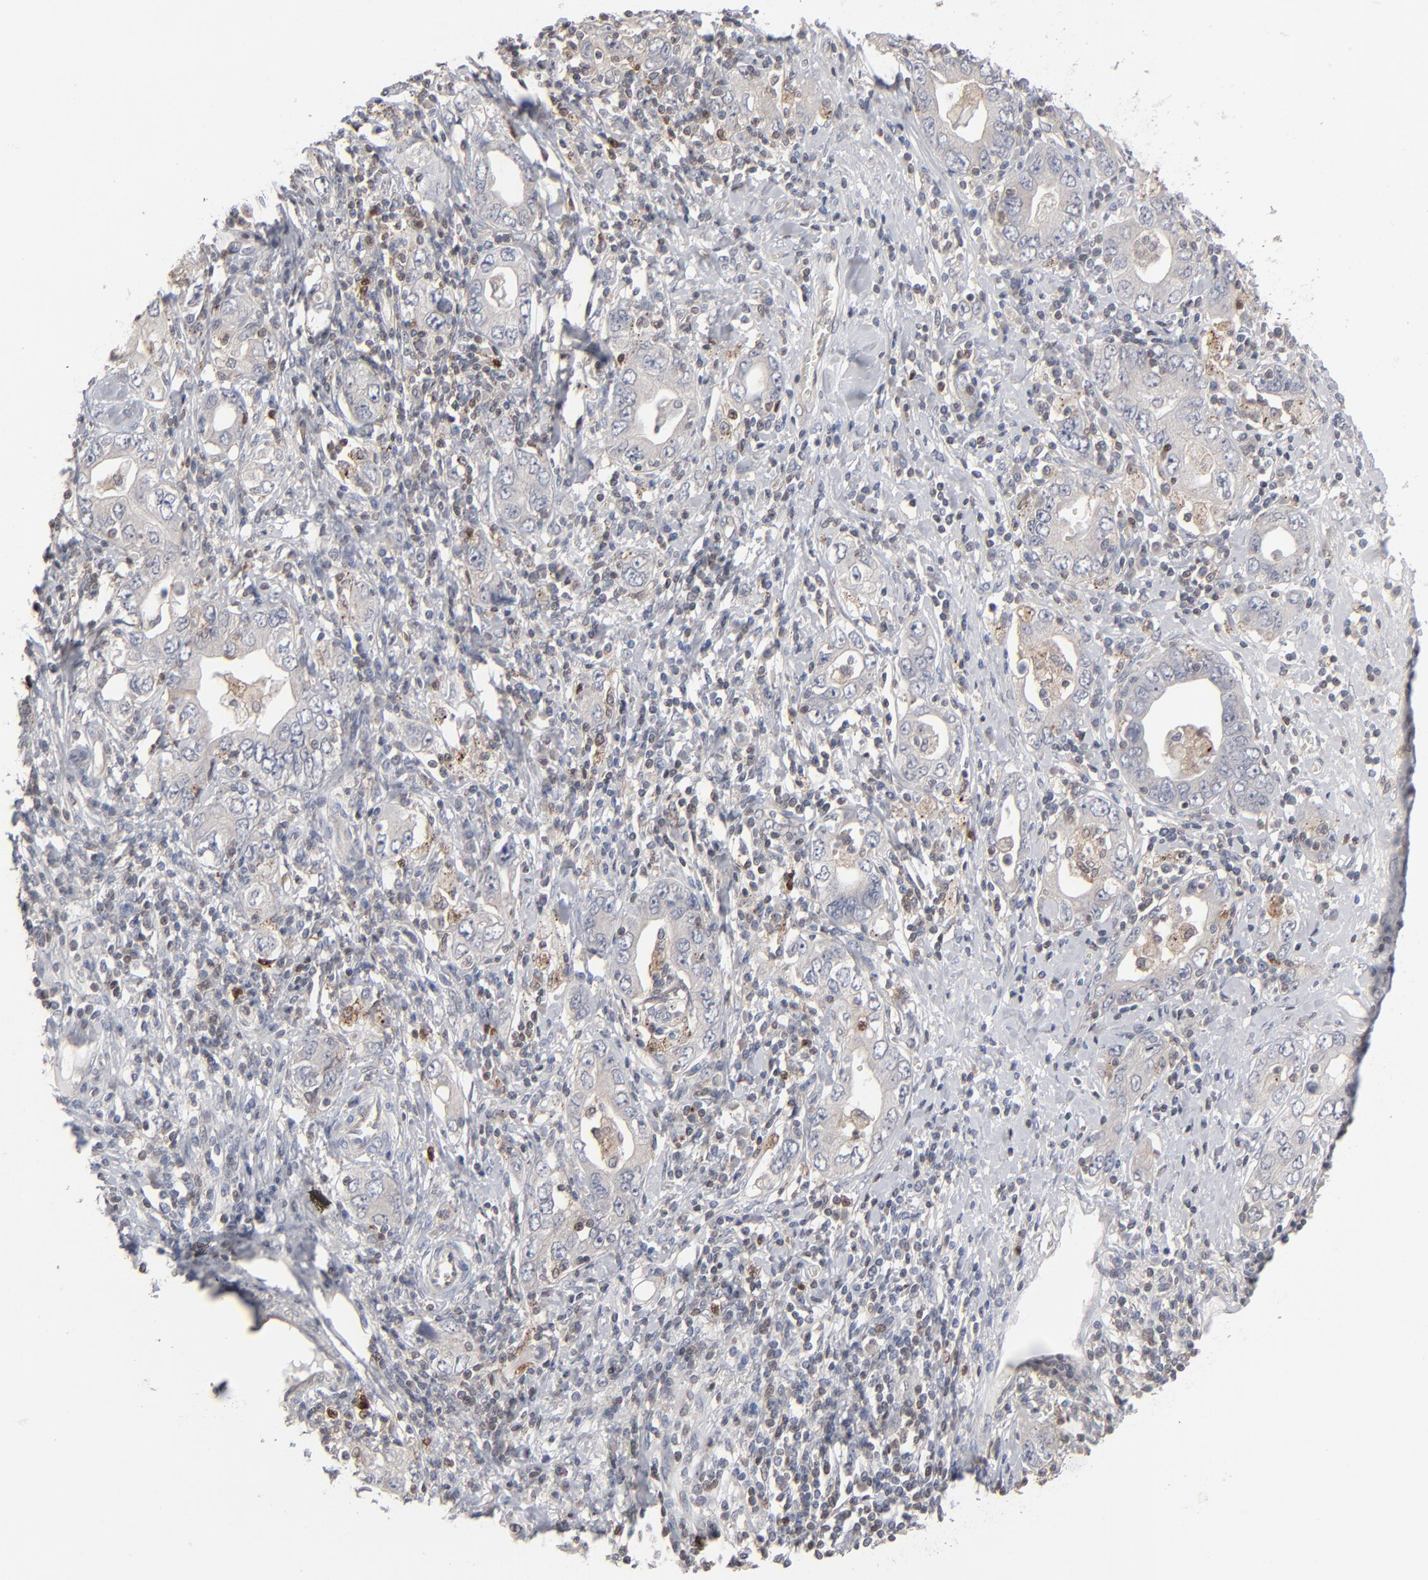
{"staining": {"intensity": "weak", "quantity": "25%-75%", "location": "cytoplasmic/membranous"}, "tissue": "stomach cancer", "cell_type": "Tumor cells", "image_type": "cancer", "snomed": [{"axis": "morphology", "description": "Adenocarcinoma, NOS"}, {"axis": "topography", "description": "Stomach, lower"}], "caption": "Brown immunohistochemical staining in stomach cancer demonstrates weak cytoplasmic/membranous staining in about 25%-75% of tumor cells.", "gene": "STAT4", "patient": {"sex": "female", "age": 93}}